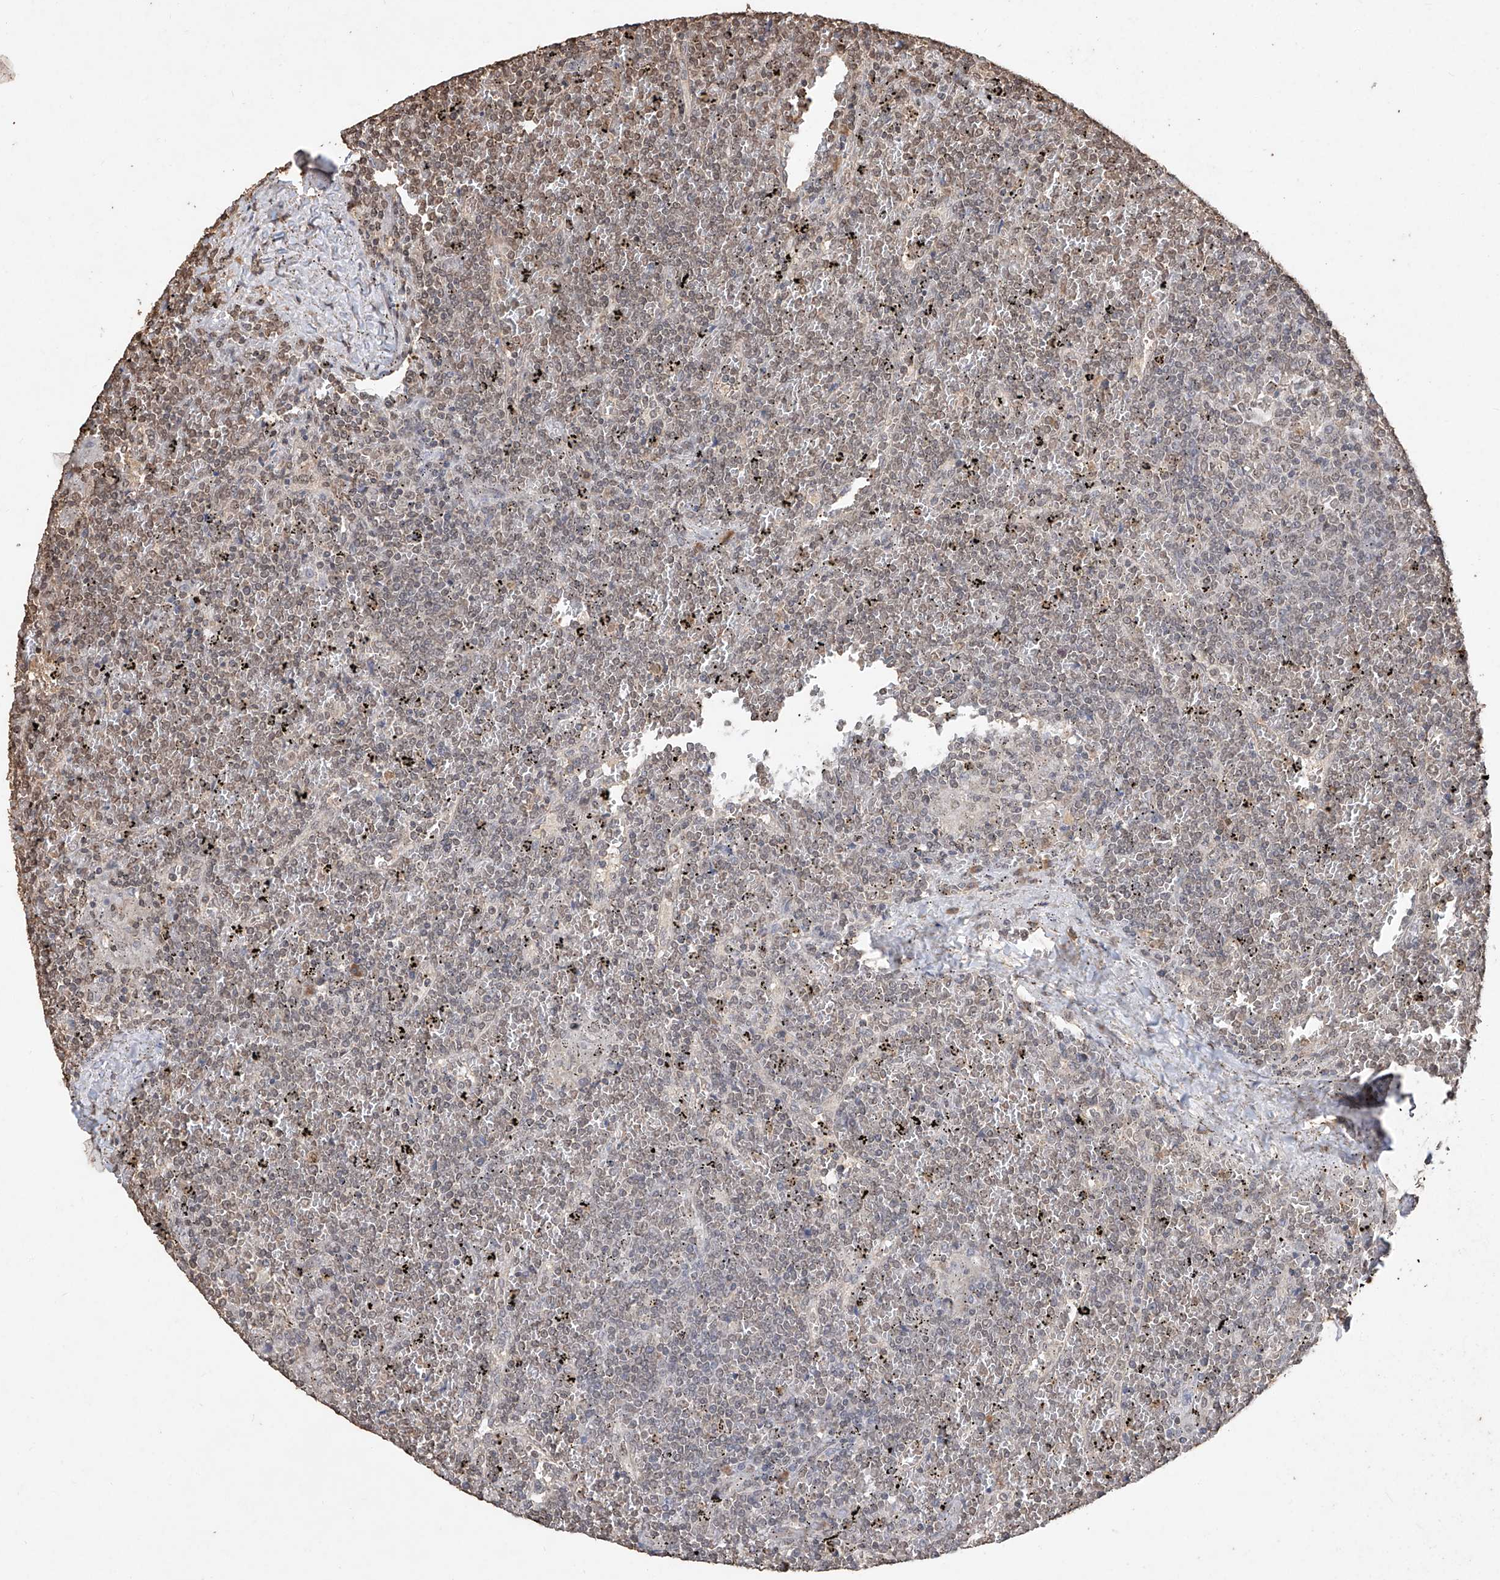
{"staining": {"intensity": "weak", "quantity": ">75%", "location": "nuclear"}, "tissue": "lymphoma", "cell_type": "Tumor cells", "image_type": "cancer", "snomed": [{"axis": "morphology", "description": "Malignant lymphoma, non-Hodgkin's type, Low grade"}, {"axis": "topography", "description": "Spleen"}], "caption": "The micrograph exhibits staining of lymphoma, revealing weak nuclear protein positivity (brown color) within tumor cells.", "gene": "ELOVL1", "patient": {"sex": "female", "age": 19}}